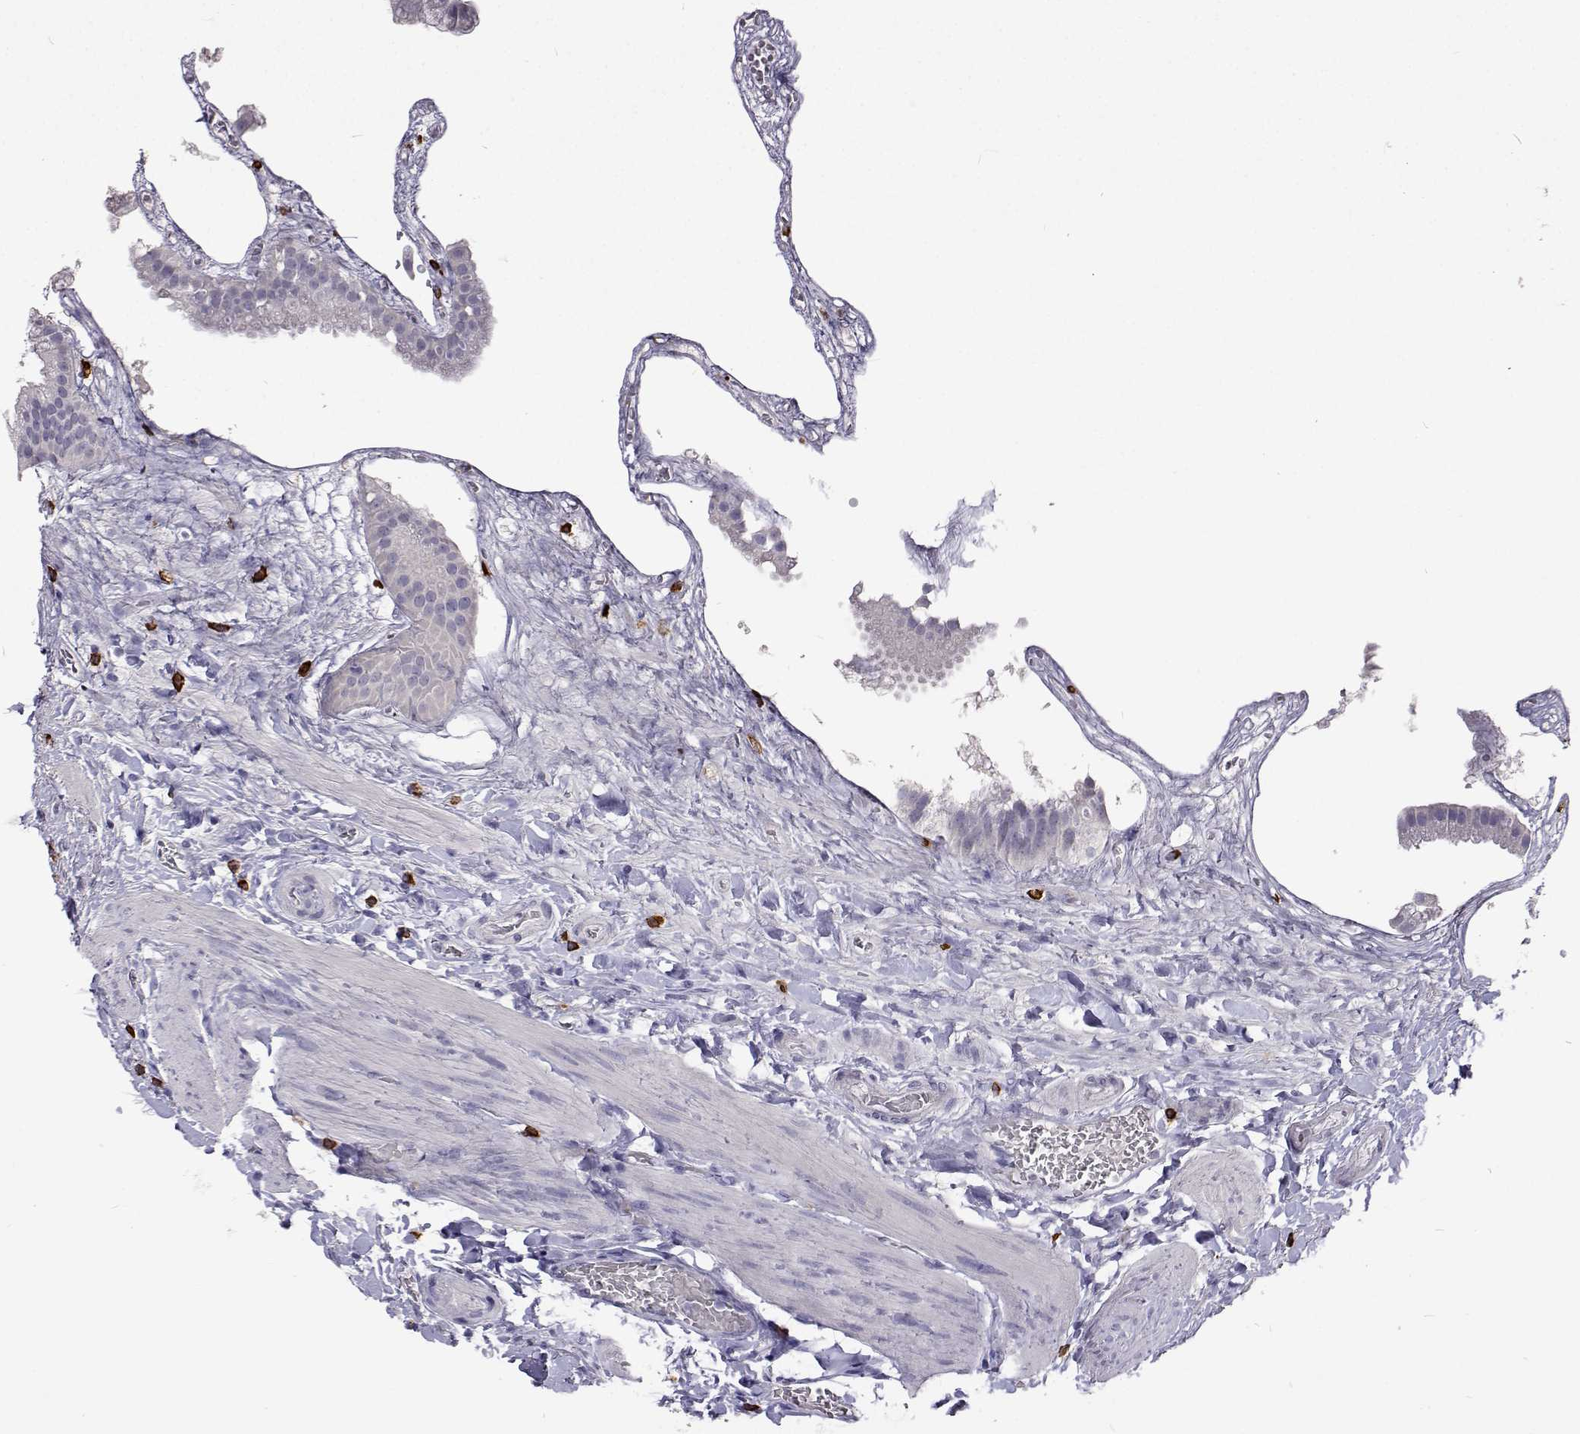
{"staining": {"intensity": "negative", "quantity": "none", "location": "none"}, "tissue": "gallbladder", "cell_type": "Glandular cells", "image_type": "normal", "snomed": [{"axis": "morphology", "description": "Normal tissue, NOS"}, {"axis": "topography", "description": "Gallbladder"}], "caption": "An immunohistochemistry (IHC) histopathology image of normal gallbladder is shown. There is no staining in glandular cells of gallbladder.", "gene": "CFAP44", "patient": {"sex": "female", "age": 63}}